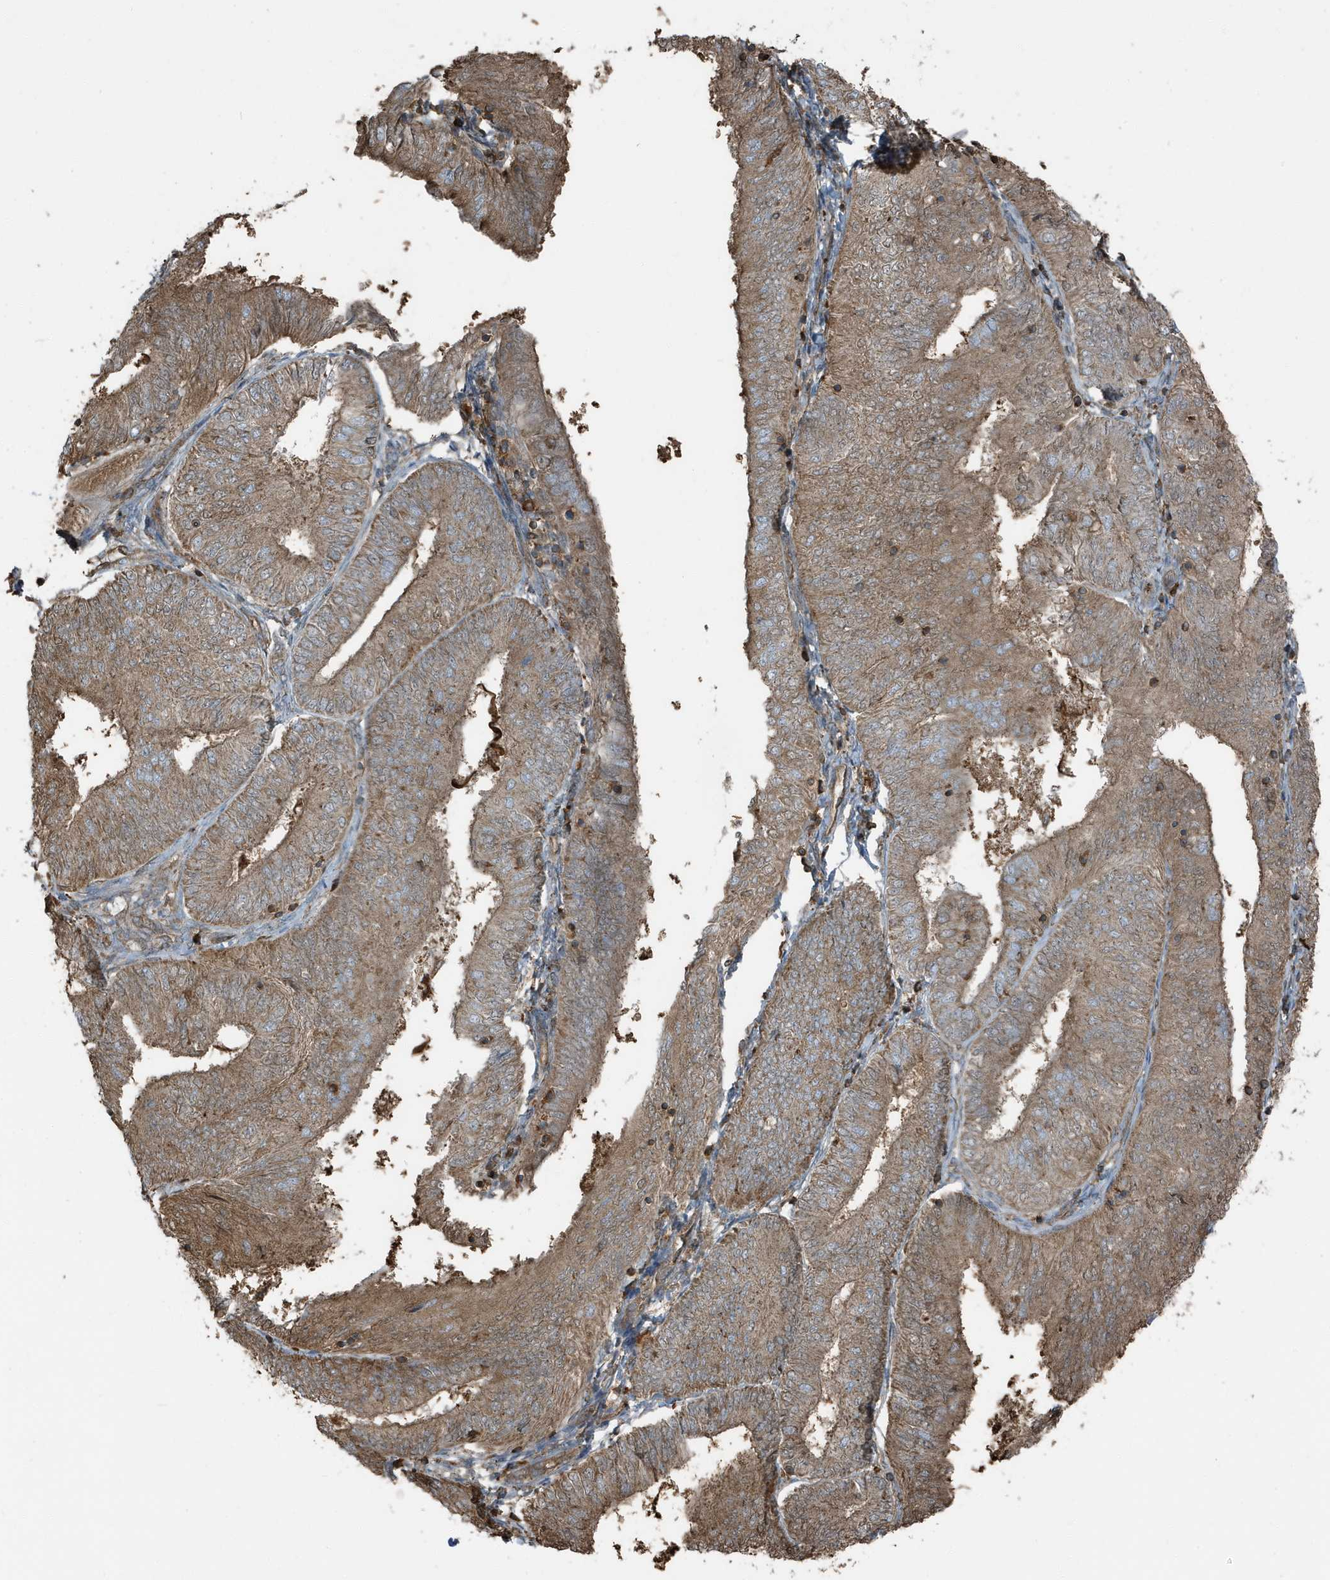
{"staining": {"intensity": "moderate", "quantity": ">75%", "location": "cytoplasmic/membranous"}, "tissue": "endometrial cancer", "cell_type": "Tumor cells", "image_type": "cancer", "snomed": [{"axis": "morphology", "description": "Adenocarcinoma, NOS"}, {"axis": "topography", "description": "Endometrium"}], "caption": "A brown stain highlights moderate cytoplasmic/membranous positivity of a protein in human adenocarcinoma (endometrial) tumor cells.", "gene": "AZI2", "patient": {"sex": "female", "age": 58}}